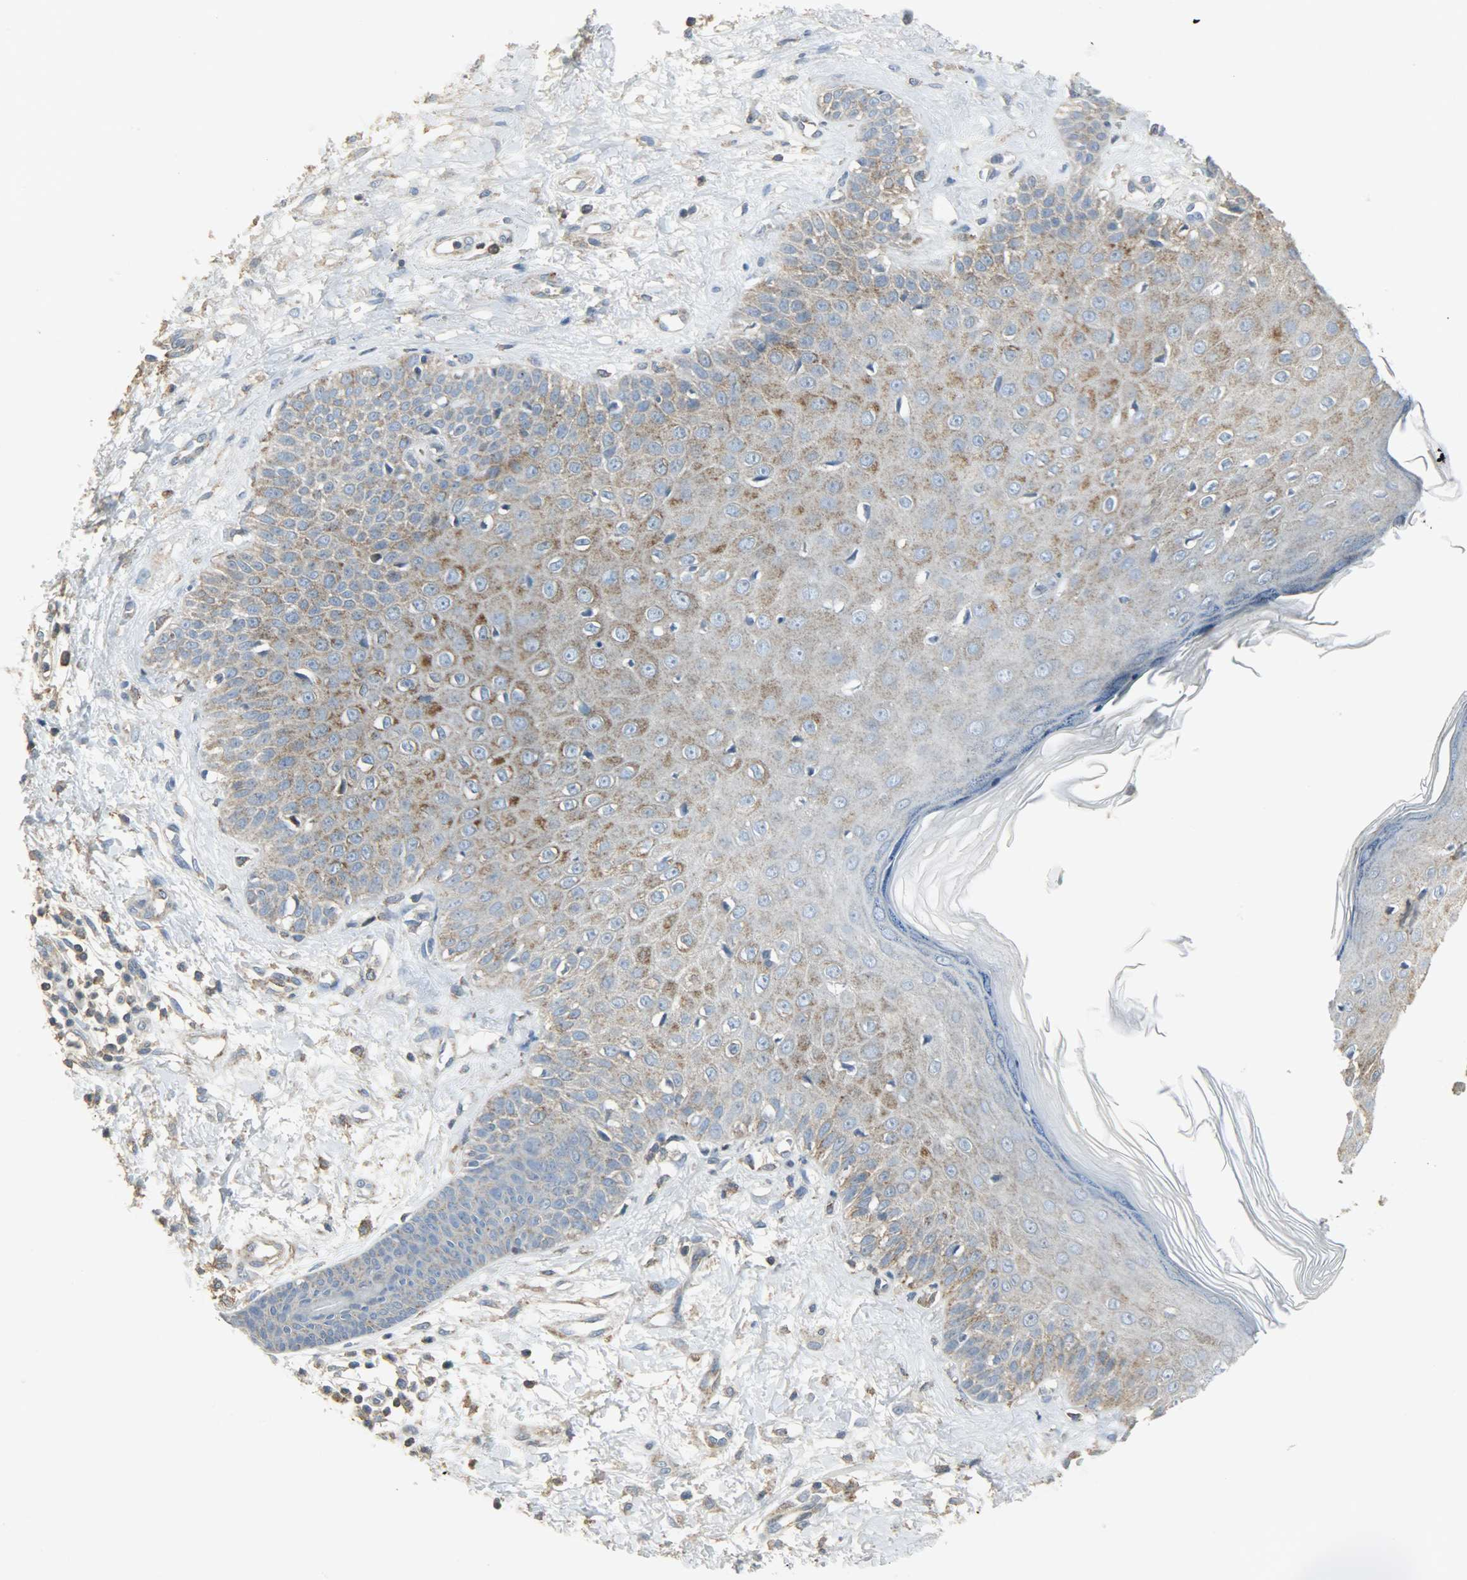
{"staining": {"intensity": "moderate", "quantity": ">75%", "location": "cytoplasmic/membranous"}, "tissue": "skin cancer", "cell_type": "Tumor cells", "image_type": "cancer", "snomed": [{"axis": "morphology", "description": "Squamous cell carcinoma, NOS"}, {"axis": "topography", "description": "Skin"}], "caption": "IHC (DAB) staining of human squamous cell carcinoma (skin) demonstrates moderate cytoplasmic/membranous protein expression in approximately >75% of tumor cells. (DAB IHC, brown staining for protein, blue staining for nuclei).", "gene": "DNAJA4", "patient": {"sex": "female", "age": 78}}